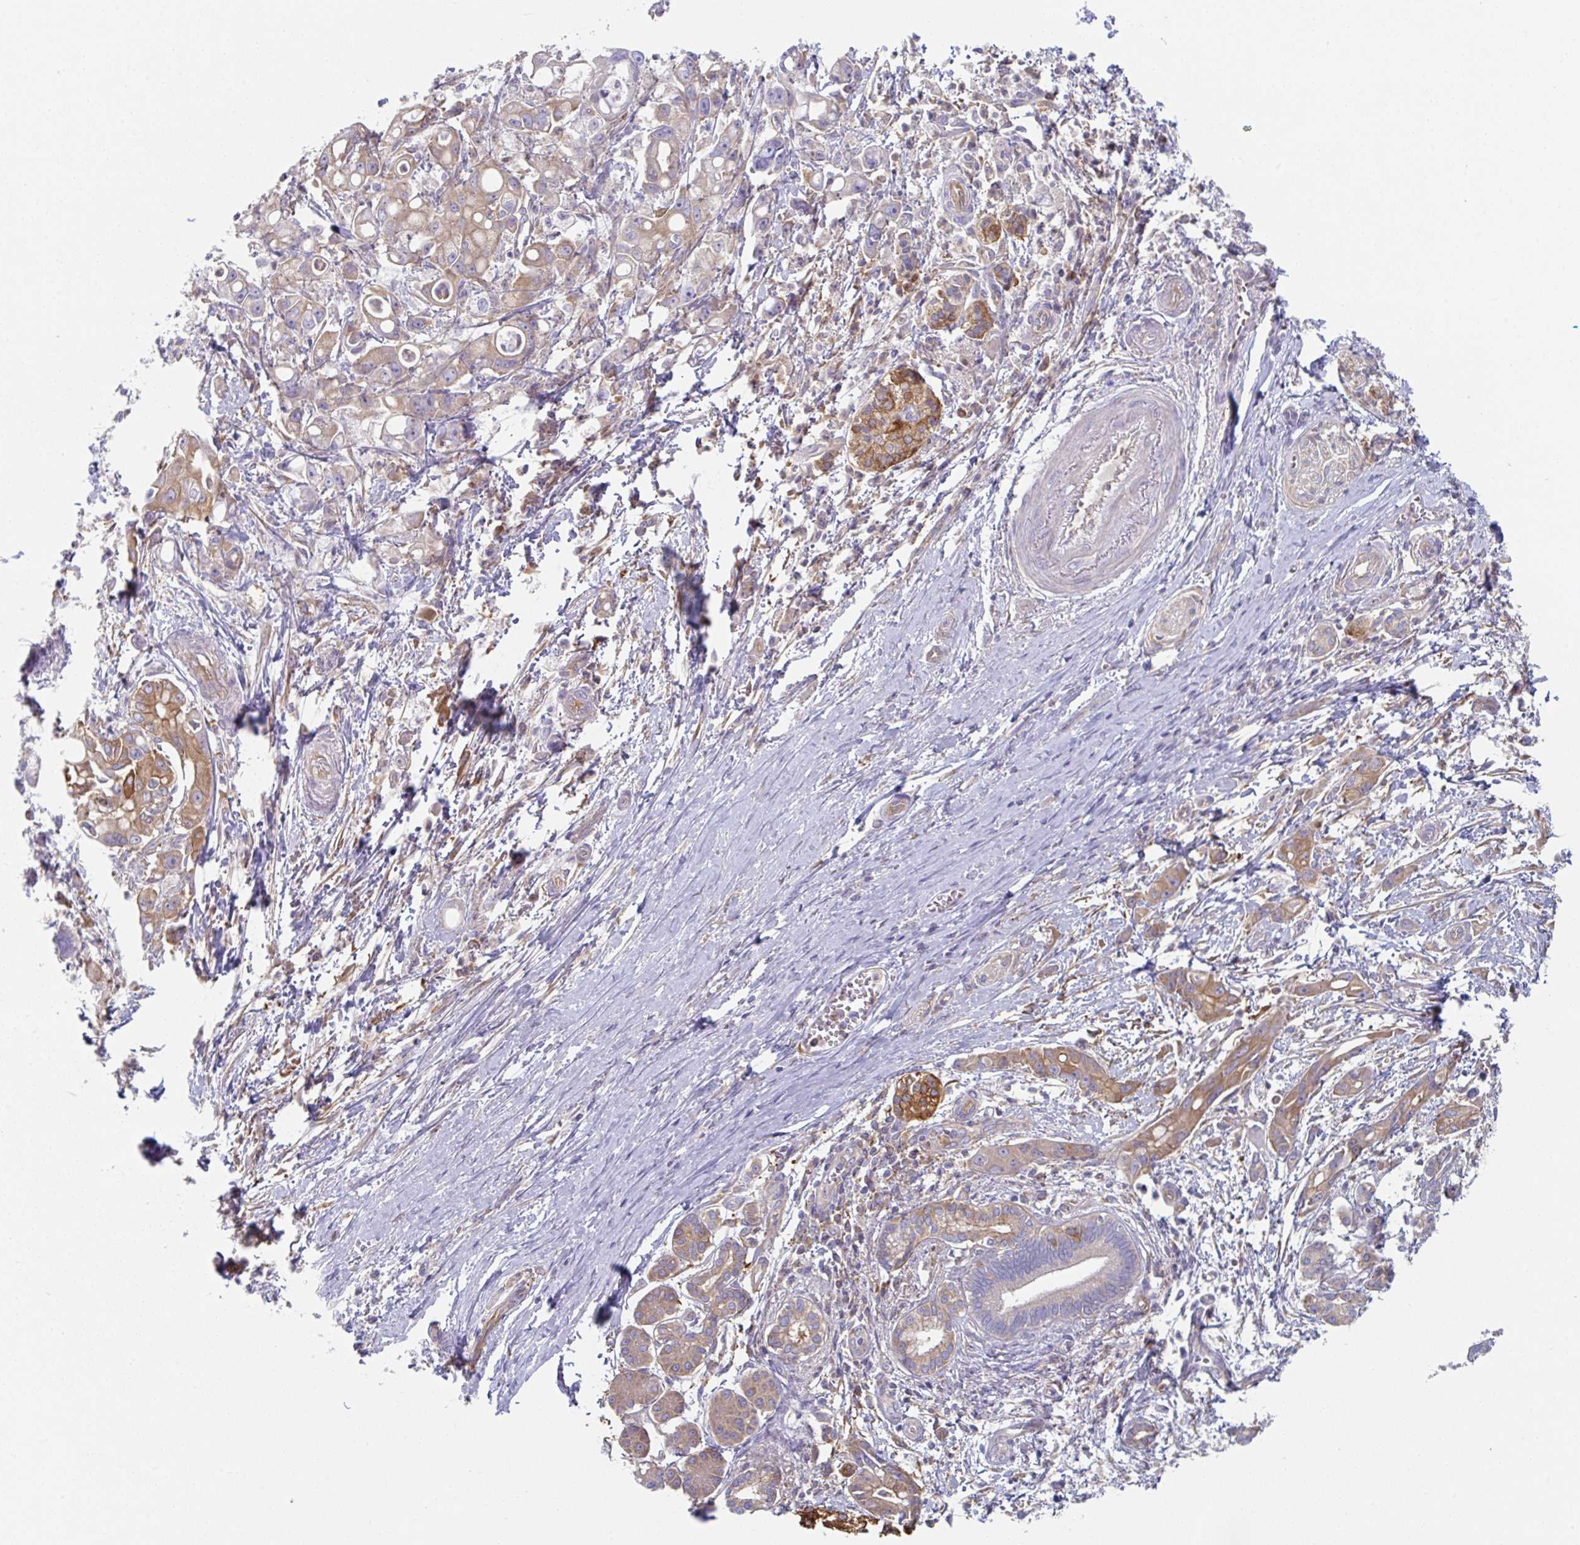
{"staining": {"intensity": "weak", "quantity": "25%-75%", "location": "cytoplasmic/membranous"}, "tissue": "pancreatic cancer", "cell_type": "Tumor cells", "image_type": "cancer", "snomed": [{"axis": "morphology", "description": "Adenocarcinoma, NOS"}, {"axis": "topography", "description": "Pancreas"}], "caption": "A low amount of weak cytoplasmic/membranous staining is appreciated in about 25%-75% of tumor cells in pancreatic cancer (adenocarcinoma) tissue.", "gene": "AMPD2", "patient": {"sex": "male", "age": 68}}